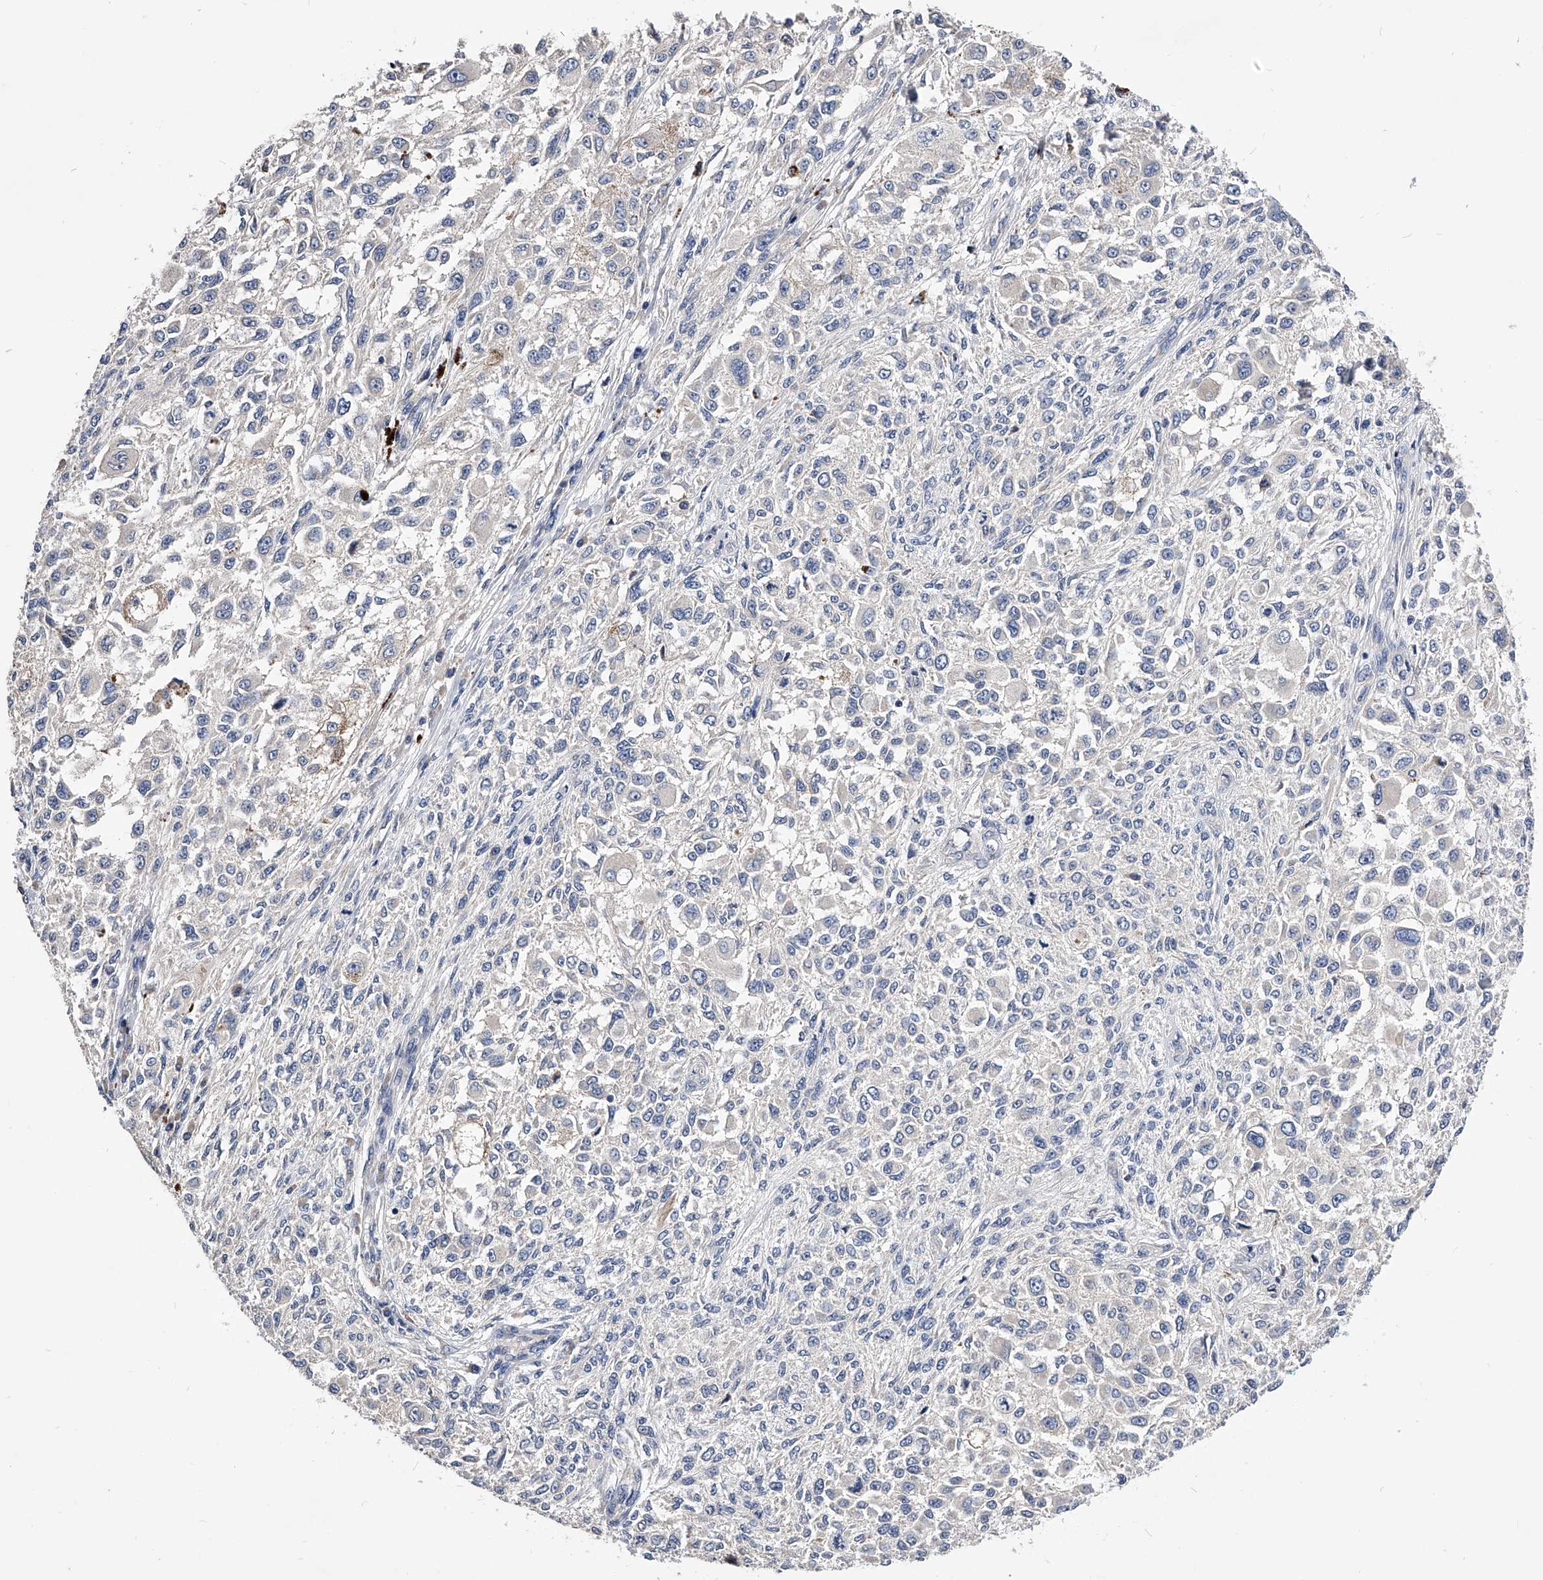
{"staining": {"intensity": "negative", "quantity": "none", "location": "none"}, "tissue": "melanoma", "cell_type": "Tumor cells", "image_type": "cancer", "snomed": [{"axis": "morphology", "description": "Necrosis, NOS"}, {"axis": "morphology", "description": "Malignant melanoma, NOS"}, {"axis": "topography", "description": "Skin"}], "caption": "This is a photomicrograph of immunohistochemistry staining of malignant melanoma, which shows no staining in tumor cells. The staining was performed using DAB (3,3'-diaminobenzidine) to visualize the protein expression in brown, while the nuclei were stained in blue with hematoxylin (Magnification: 20x).", "gene": "ARL4C", "patient": {"sex": "female", "age": 87}}